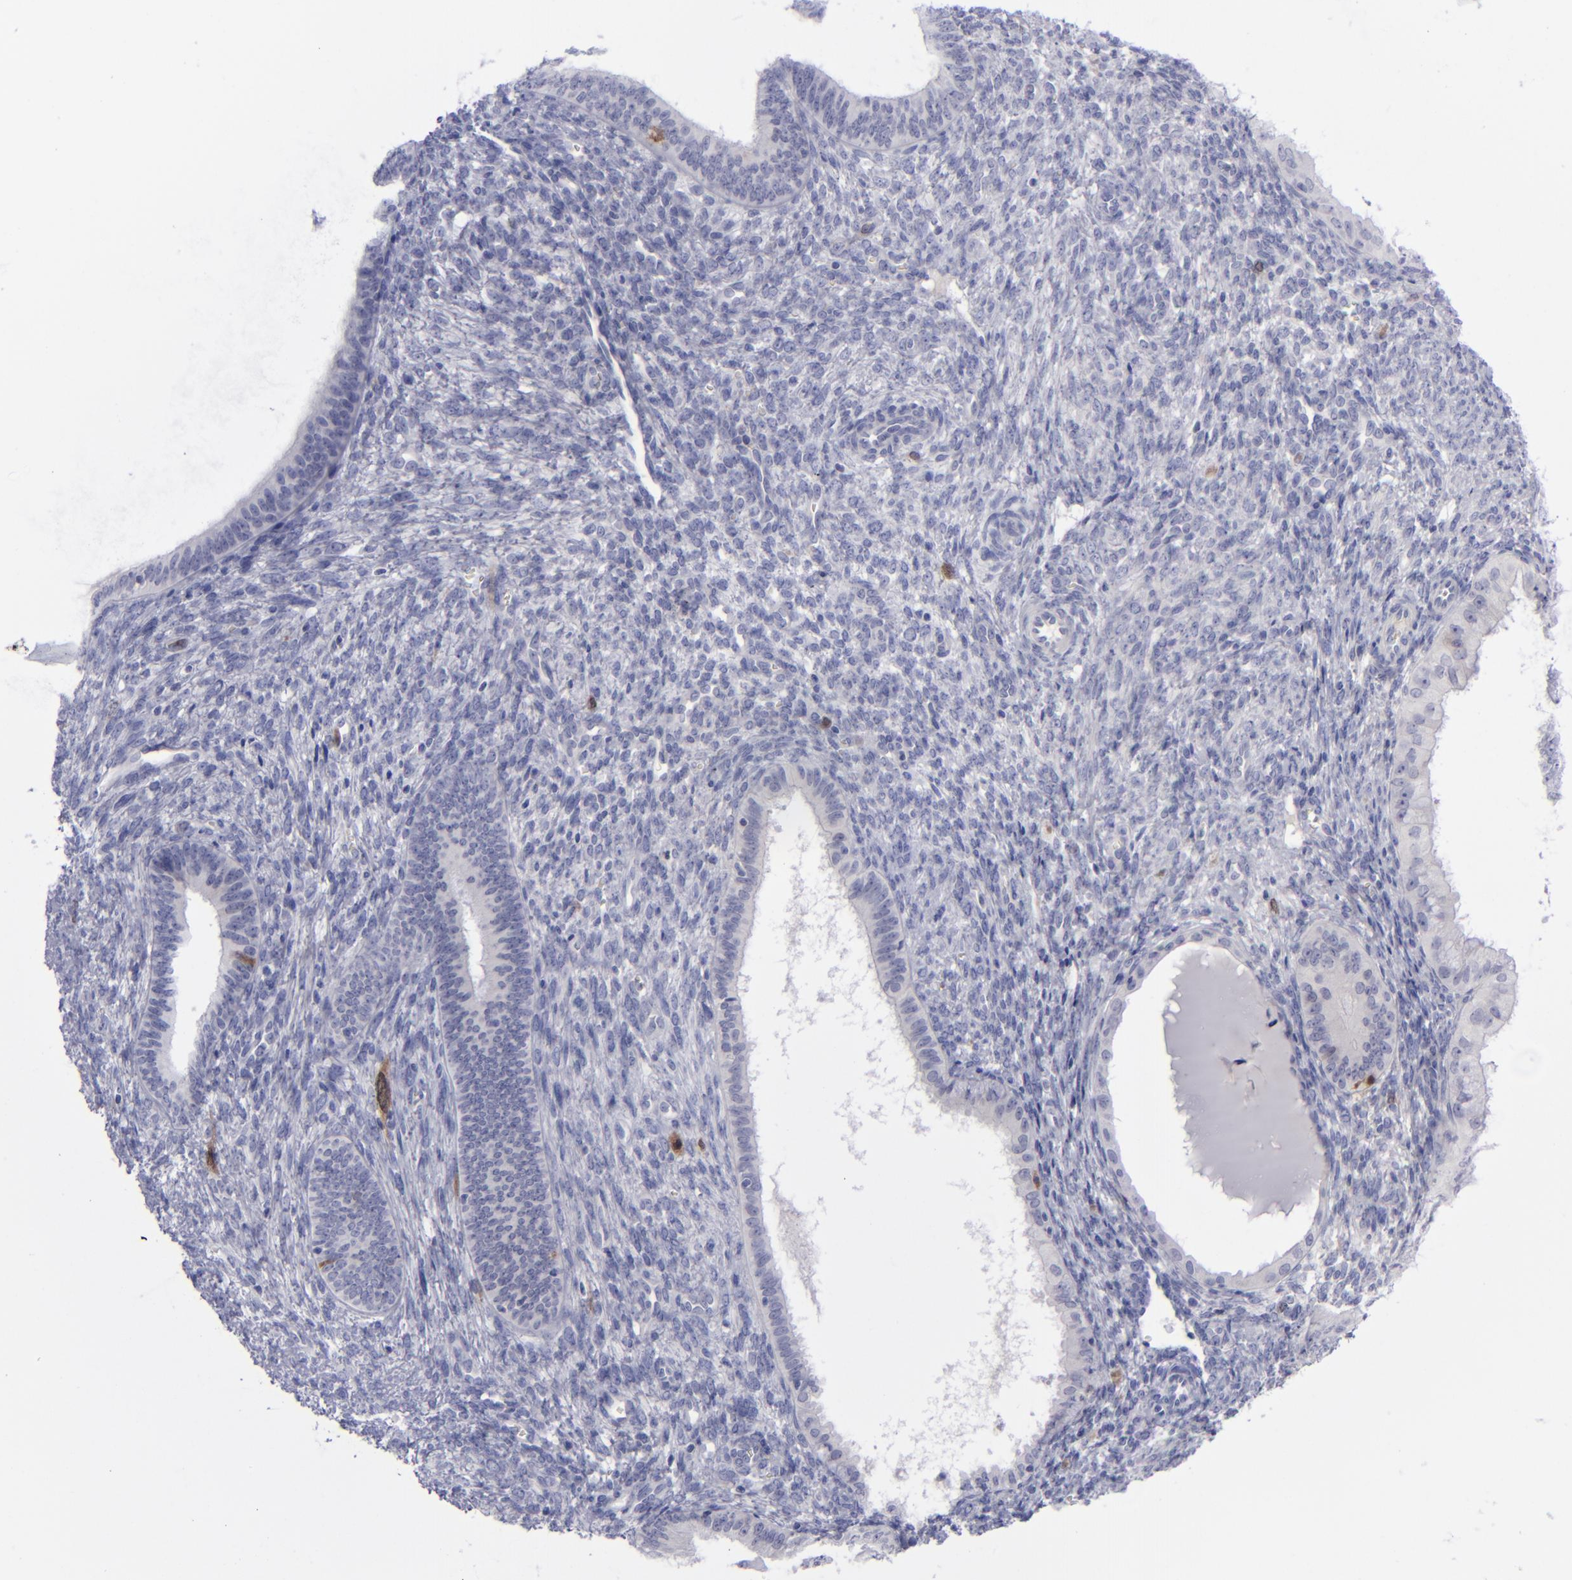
{"staining": {"intensity": "weak", "quantity": "<25%", "location": "cytoplasmic/membranous"}, "tissue": "endometrial cancer", "cell_type": "Tumor cells", "image_type": "cancer", "snomed": [{"axis": "morphology", "description": "Adenocarcinoma, NOS"}, {"axis": "topography", "description": "Endometrium"}], "caption": "Histopathology image shows no protein positivity in tumor cells of adenocarcinoma (endometrial) tissue.", "gene": "AURKA", "patient": {"sex": "female", "age": 76}}